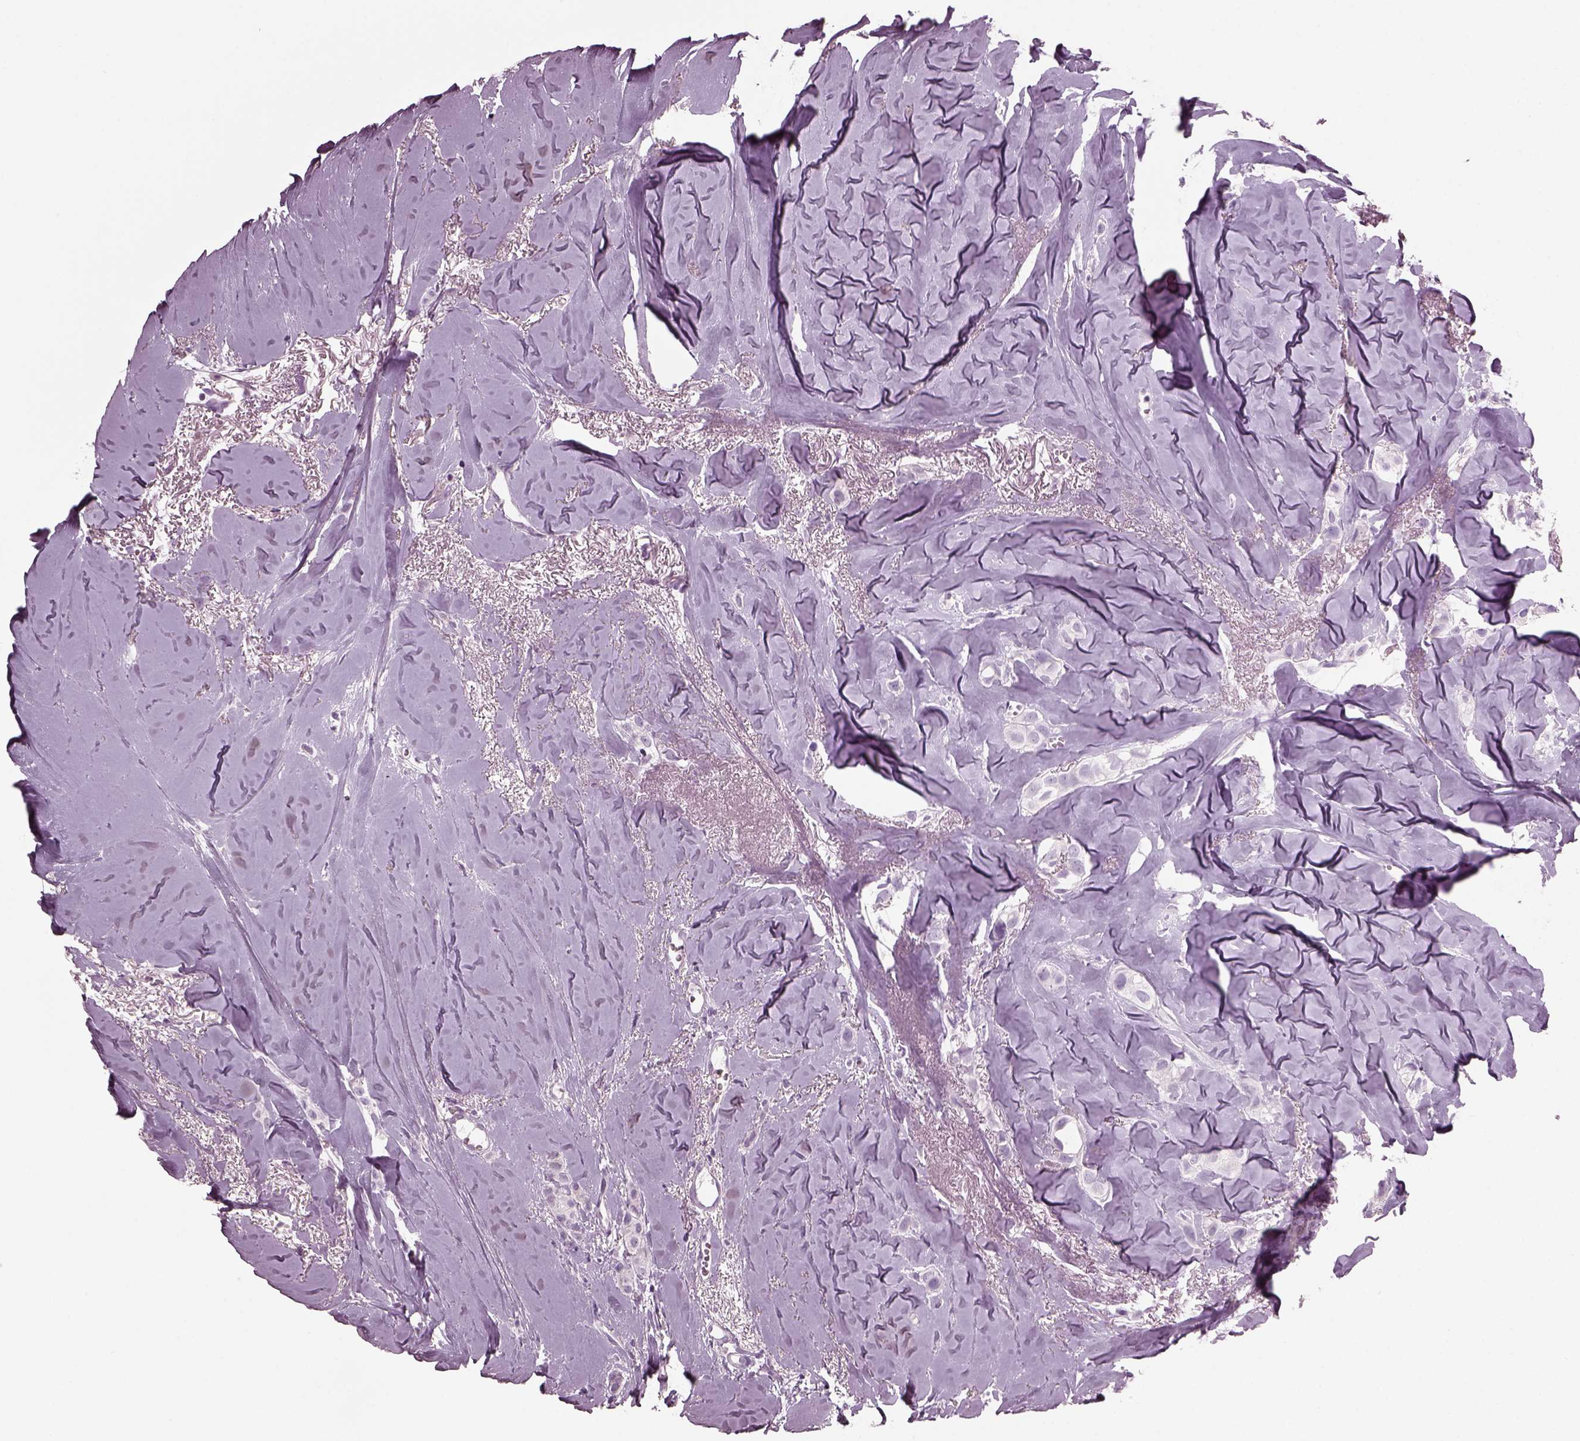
{"staining": {"intensity": "negative", "quantity": "none", "location": "none"}, "tissue": "breast cancer", "cell_type": "Tumor cells", "image_type": "cancer", "snomed": [{"axis": "morphology", "description": "Duct carcinoma"}, {"axis": "topography", "description": "Breast"}], "caption": "This is an immunohistochemistry photomicrograph of breast invasive ductal carcinoma. There is no positivity in tumor cells.", "gene": "DPYSL5", "patient": {"sex": "female", "age": 85}}